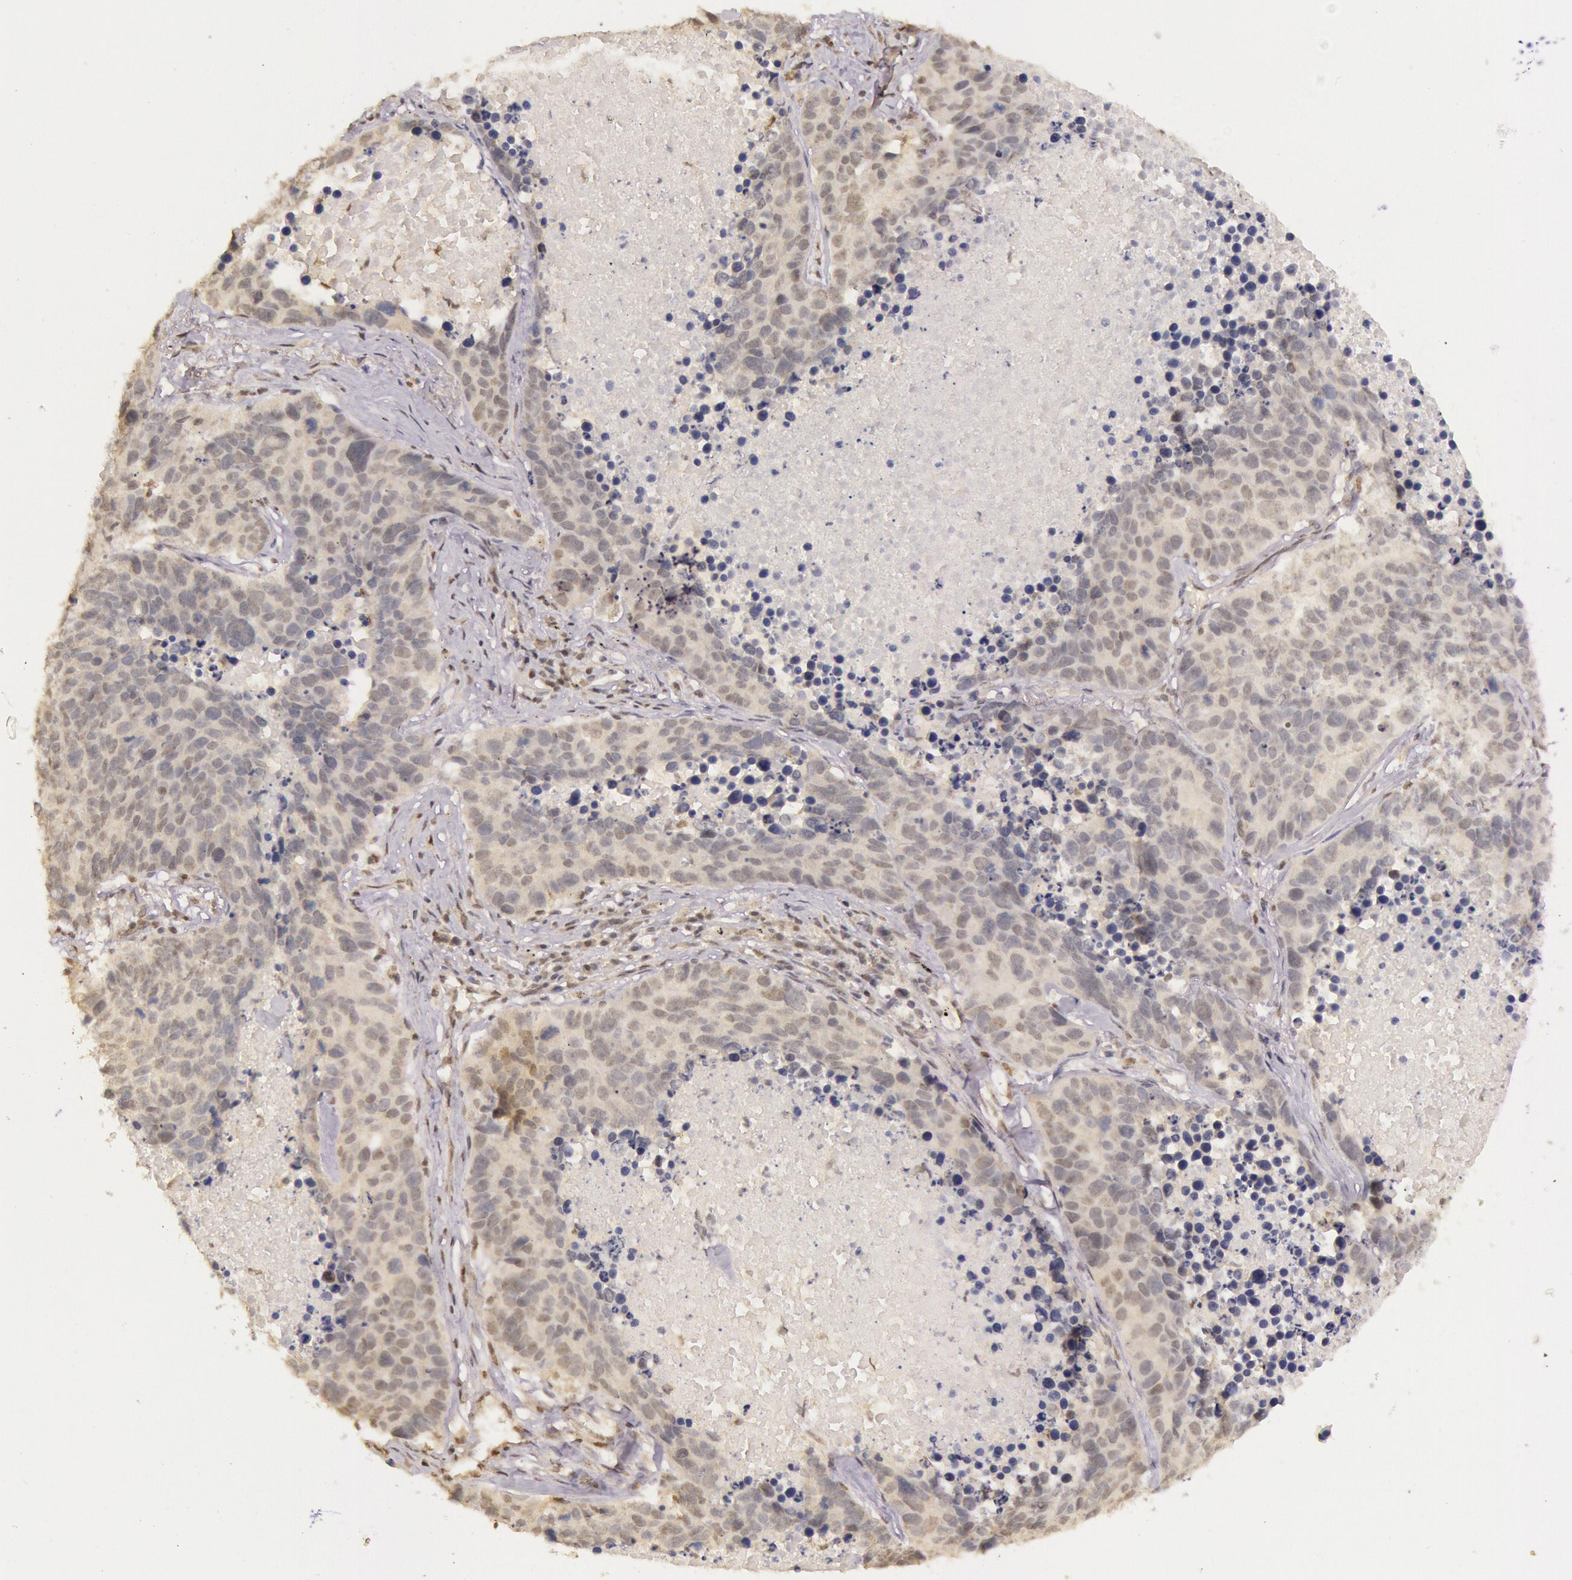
{"staining": {"intensity": "weak", "quantity": "<25%", "location": "cytoplasmic/membranous"}, "tissue": "lung cancer", "cell_type": "Tumor cells", "image_type": "cancer", "snomed": [{"axis": "morphology", "description": "Carcinoid, malignant, NOS"}, {"axis": "topography", "description": "Lung"}], "caption": "Tumor cells show no significant positivity in lung cancer.", "gene": "RTL10", "patient": {"sex": "male", "age": 60}}